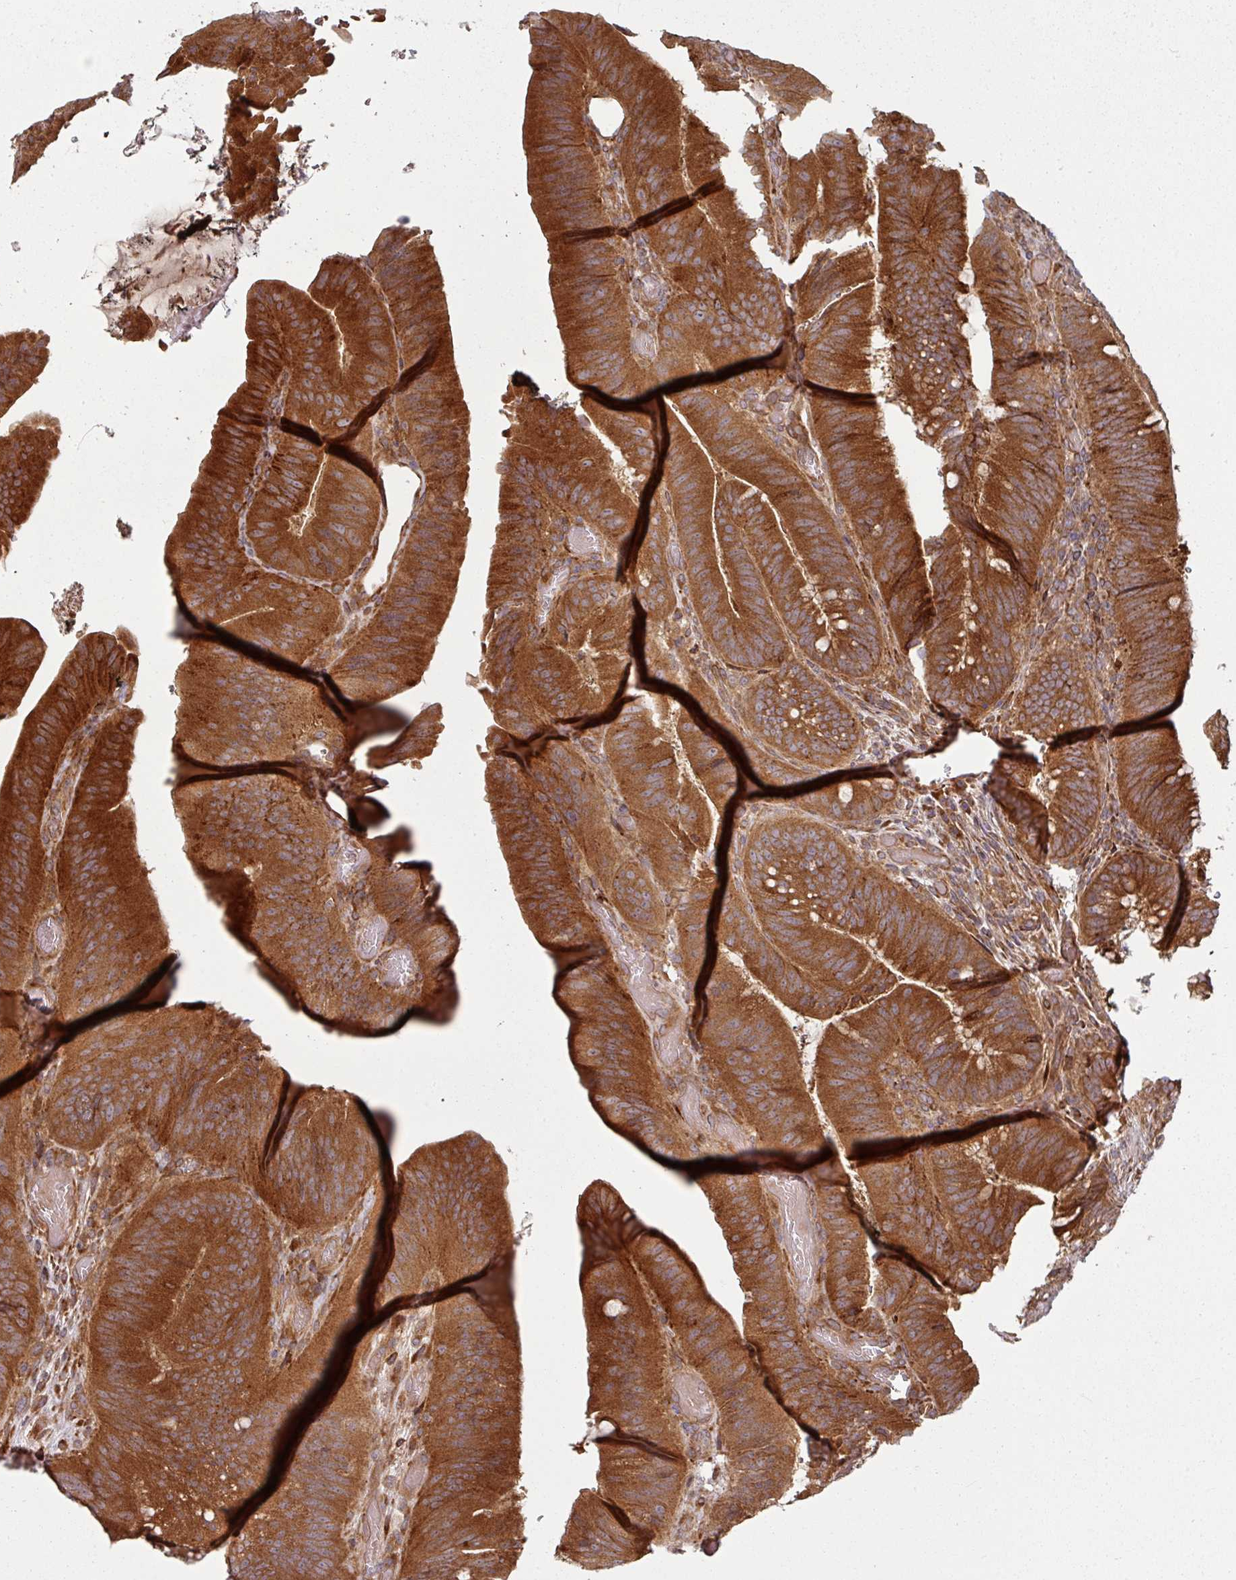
{"staining": {"intensity": "strong", "quantity": ">75%", "location": "cytoplasmic/membranous"}, "tissue": "colorectal cancer", "cell_type": "Tumor cells", "image_type": "cancer", "snomed": [{"axis": "morphology", "description": "Adenocarcinoma, NOS"}, {"axis": "topography", "description": "Colon"}], "caption": "Strong cytoplasmic/membranous protein expression is seen in about >75% of tumor cells in colorectal cancer.", "gene": "RAB5A", "patient": {"sex": "female", "age": 43}}